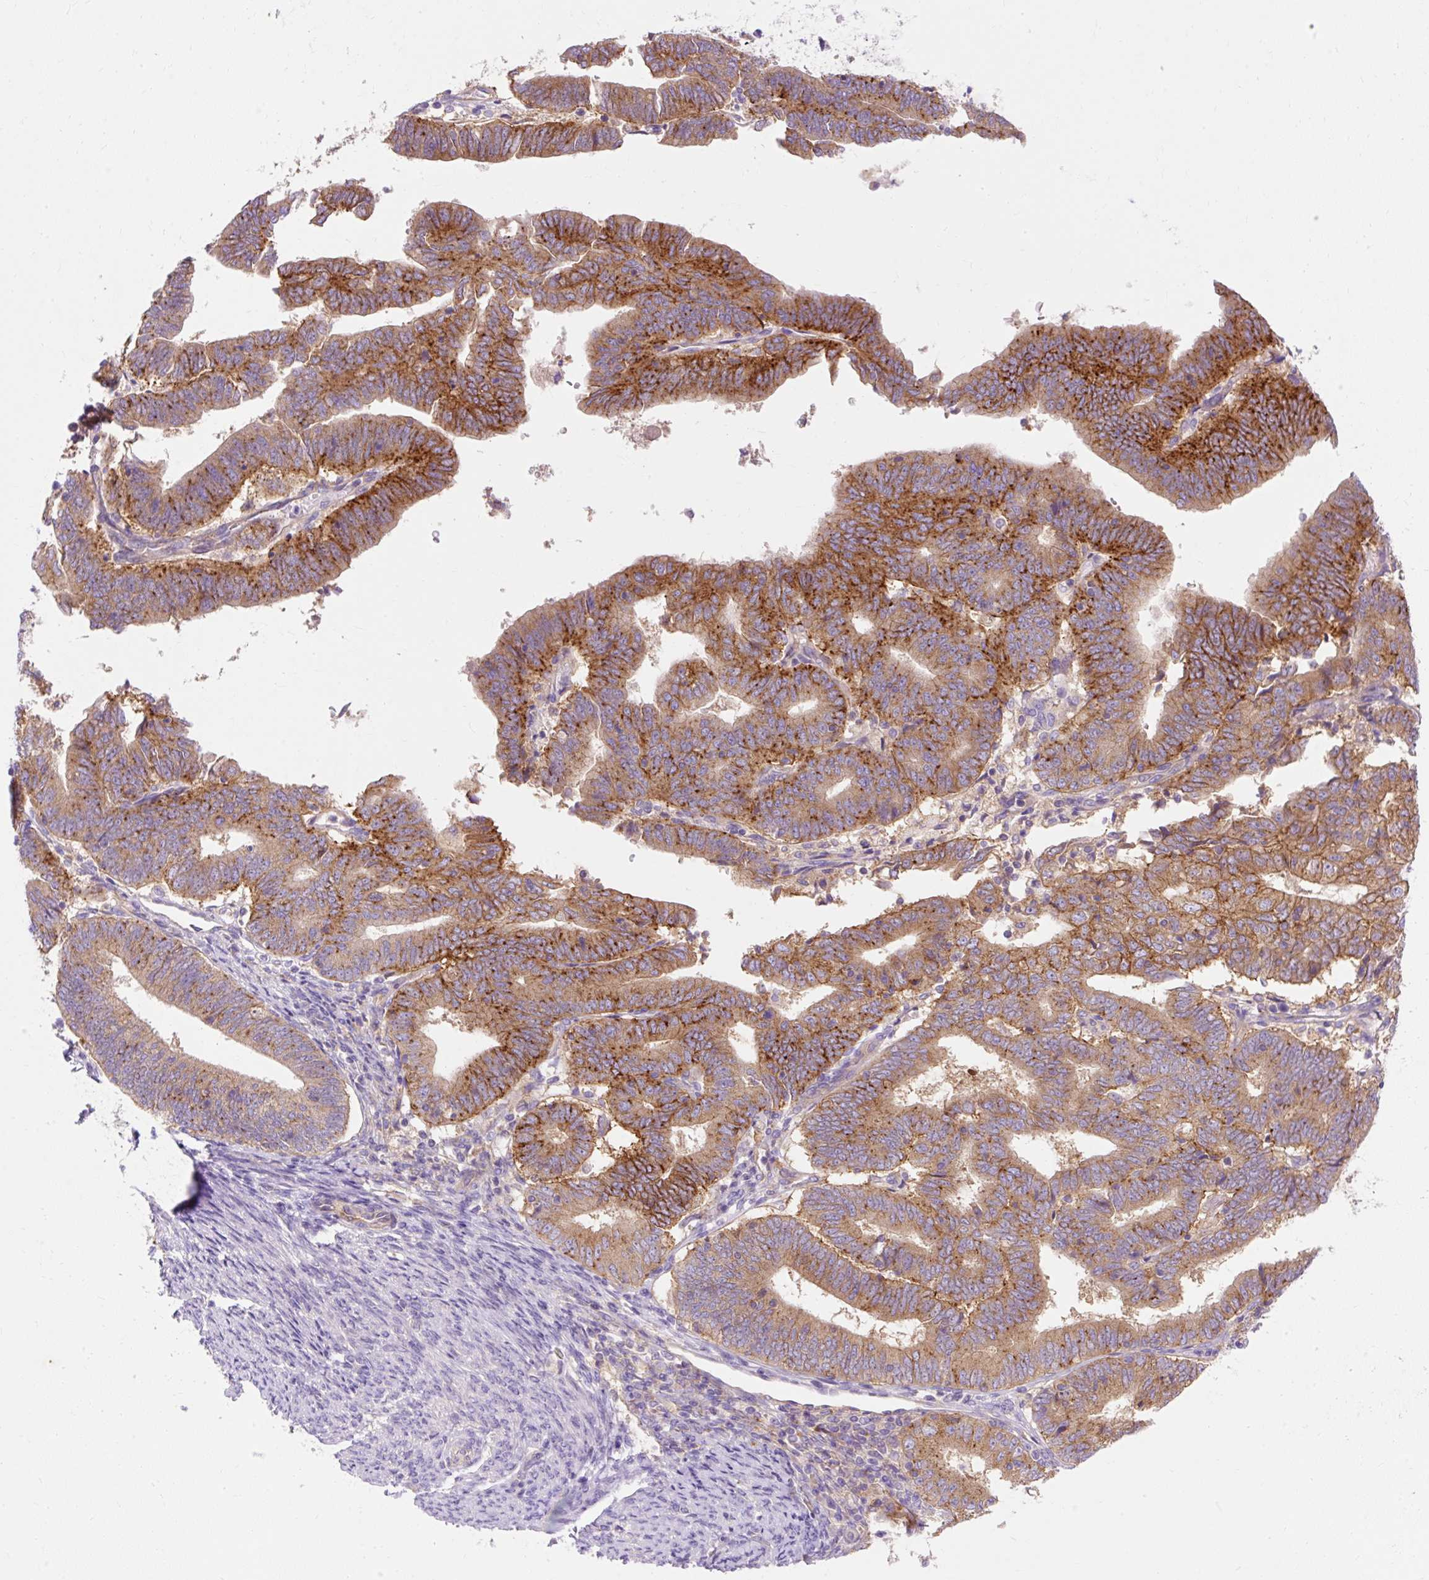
{"staining": {"intensity": "strong", "quantity": ">75%", "location": "cytoplasmic/membranous"}, "tissue": "endometrial cancer", "cell_type": "Tumor cells", "image_type": "cancer", "snomed": [{"axis": "morphology", "description": "Adenocarcinoma, NOS"}, {"axis": "topography", "description": "Endometrium"}], "caption": "Immunohistochemical staining of endometrial adenocarcinoma shows strong cytoplasmic/membranous protein positivity in about >75% of tumor cells. (Brightfield microscopy of DAB IHC at high magnification).", "gene": "OR4K15", "patient": {"sex": "female", "age": 70}}